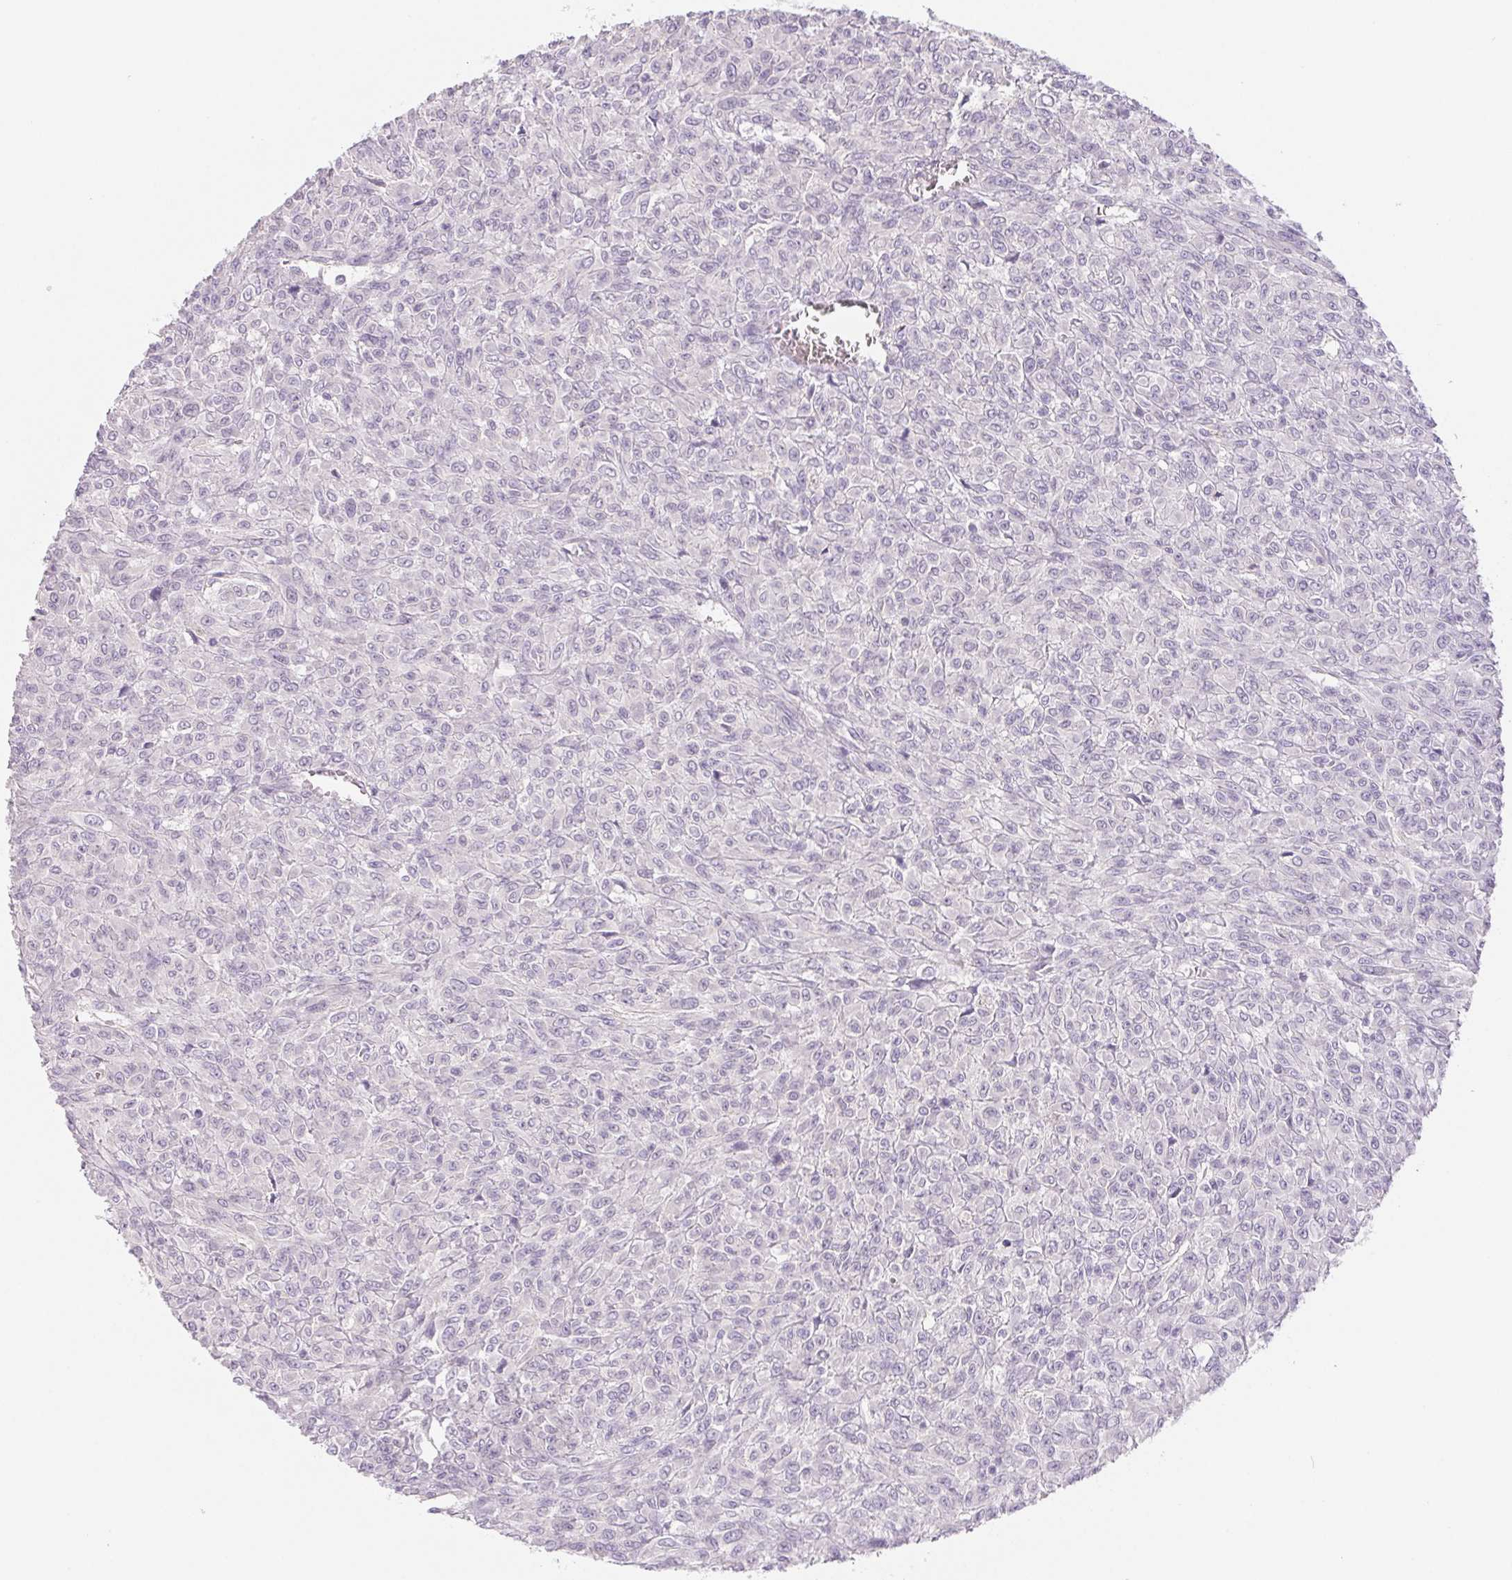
{"staining": {"intensity": "negative", "quantity": "none", "location": "none"}, "tissue": "renal cancer", "cell_type": "Tumor cells", "image_type": "cancer", "snomed": [{"axis": "morphology", "description": "Adenocarcinoma, NOS"}, {"axis": "topography", "description": "Kidney"}], "caption": "Immunohistochemical staining of human renal adenocarcinoma displays no significant positivity in tumor cells. The staining is performed using DAB brown chromogen with nuclei counter-stained in using hematoxylin.", "gene": "CTNND2", "patient": {"sex": "male", "age": 58}}